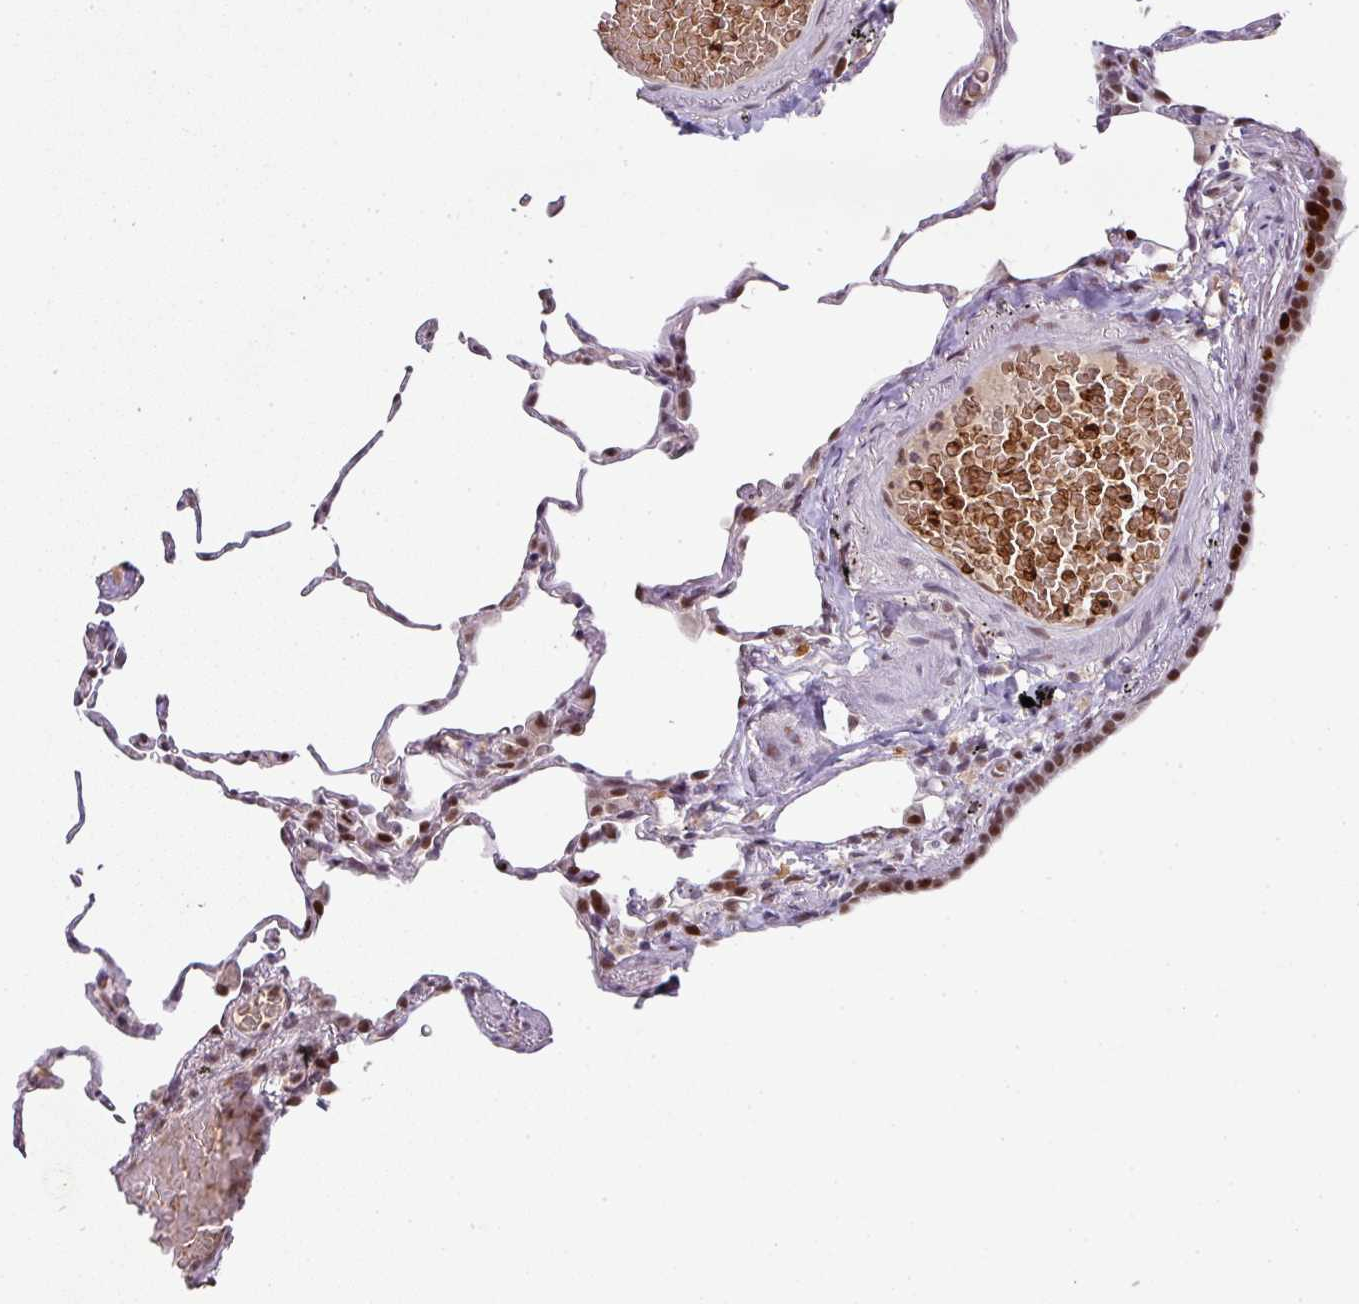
{"staining": {"intensity": "moderate", "quantity": "25%-75%", "location": "nuclear"}, "tissue": "lung", "cell_type": "Alveolar cells", "image_type": "normal", "snomed": [{"axis": "morphology", "description": "Normal tissue, NOS"}, {"axis": "topography", "description": "Lung"}], "caption": "Unremarkable lung displays moderate nuclear positivity in about 25%-75% of alveolar cells, visualized by immunohistochemistry.", "gene": "NEIL1", "patient": {"sex": "female", "age": 57}}